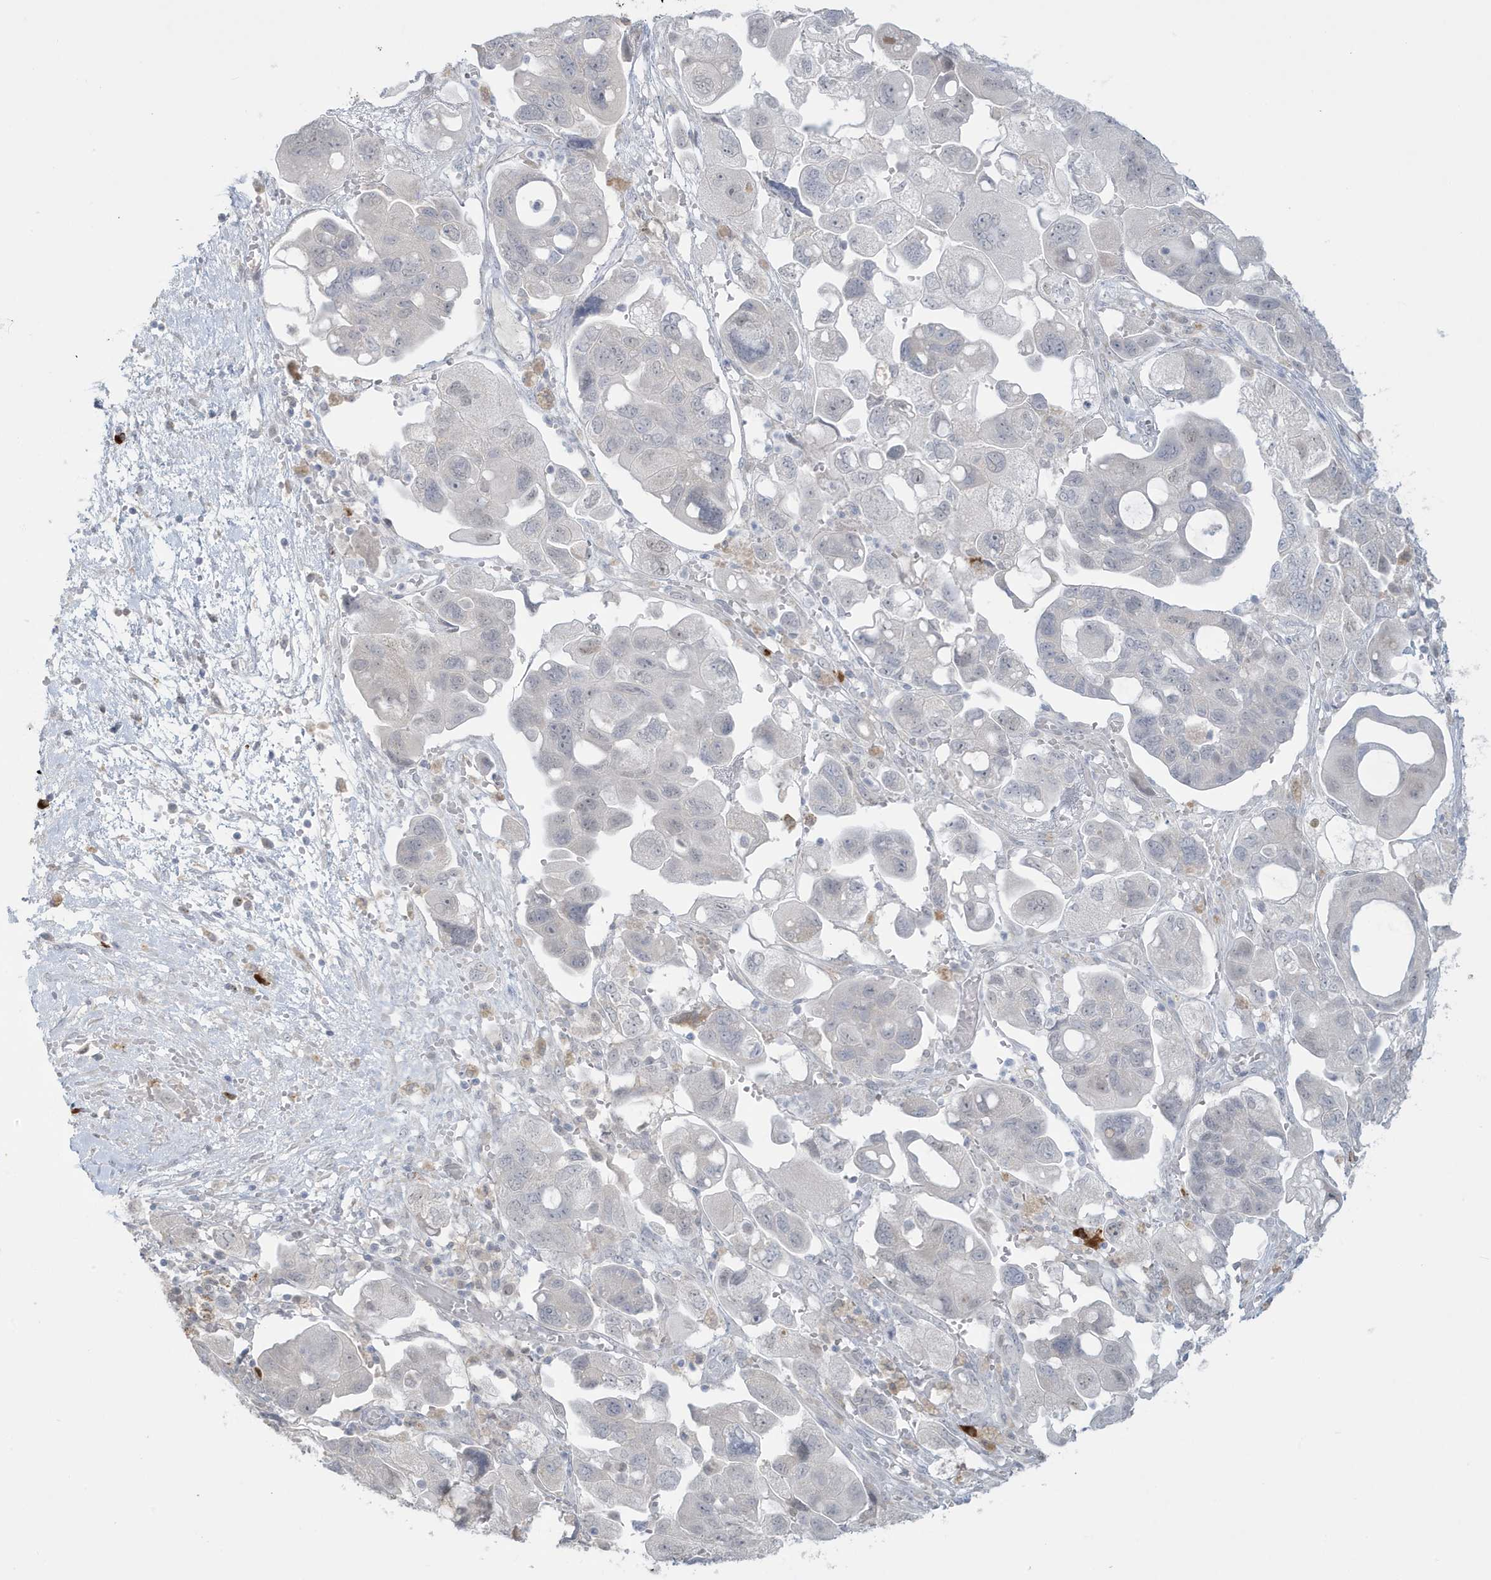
{"staining": {"intensity": "negative", "quantity": "none", "location": "none"}, "tissue": "ovarian cancer", "cell_type": "Tumor cells", "image_type": "cancer", "snomed": [{"axis": "morphology", "description": "Carcinoma, NOS"}, {"axis": "morphology", "description": "Cystadenocarcinoma, serous, NOS"}, {"axis": "topography", "description": "Ovary"}], "caption": "DAB immunohistochemical staining of ovarian carcinoma shows no significant positivity in tumor cells. The staining is performed using DAB brown chromogen with nuclei counter-stained in using hematoxylin.", "gene": "HERC6", "patient": {"sex": "female", "age": 69}}